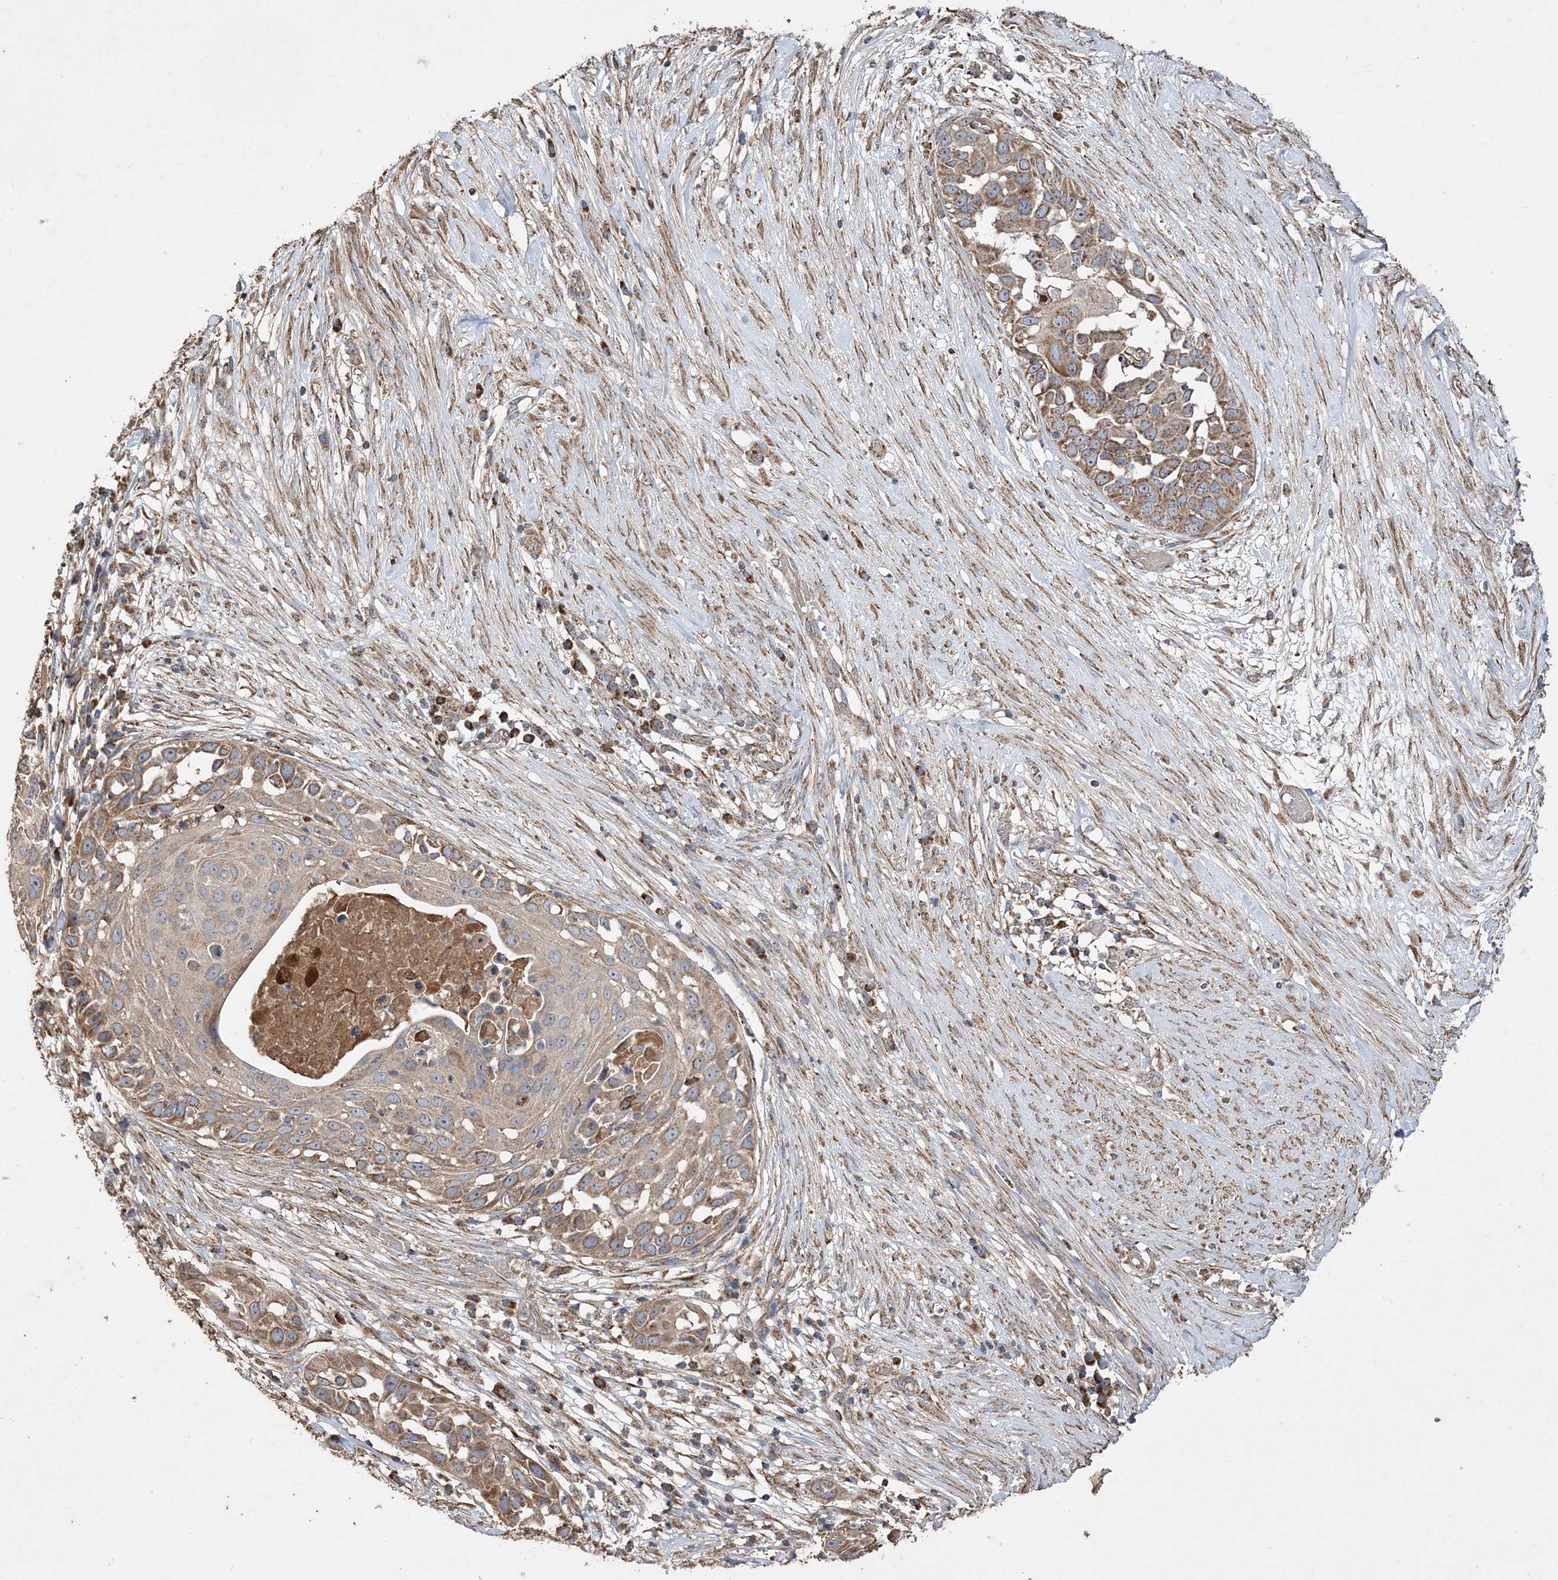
{"staining": {"intensity": "moderate", "quantity": "25%-75%", "location": "cytoplasmic/membranous"}, "tissue": "skin cancer", "cell_type": "Tumor cells", "image_type": "cancer", "snomed": [{"axis": "morphology", "description": "Squamous cell carcinoma, NOS"}, {"axis": "topography", "description": "Skin"}], "caption": "Skin cancer was stained to show a protein in brown. There is medium levels of moderate cytoplasmic/membranous staining in approximately 25%-75% of tumor cells.", "gene": "POC5", "patient": {"sex": "female", "age": 44}}